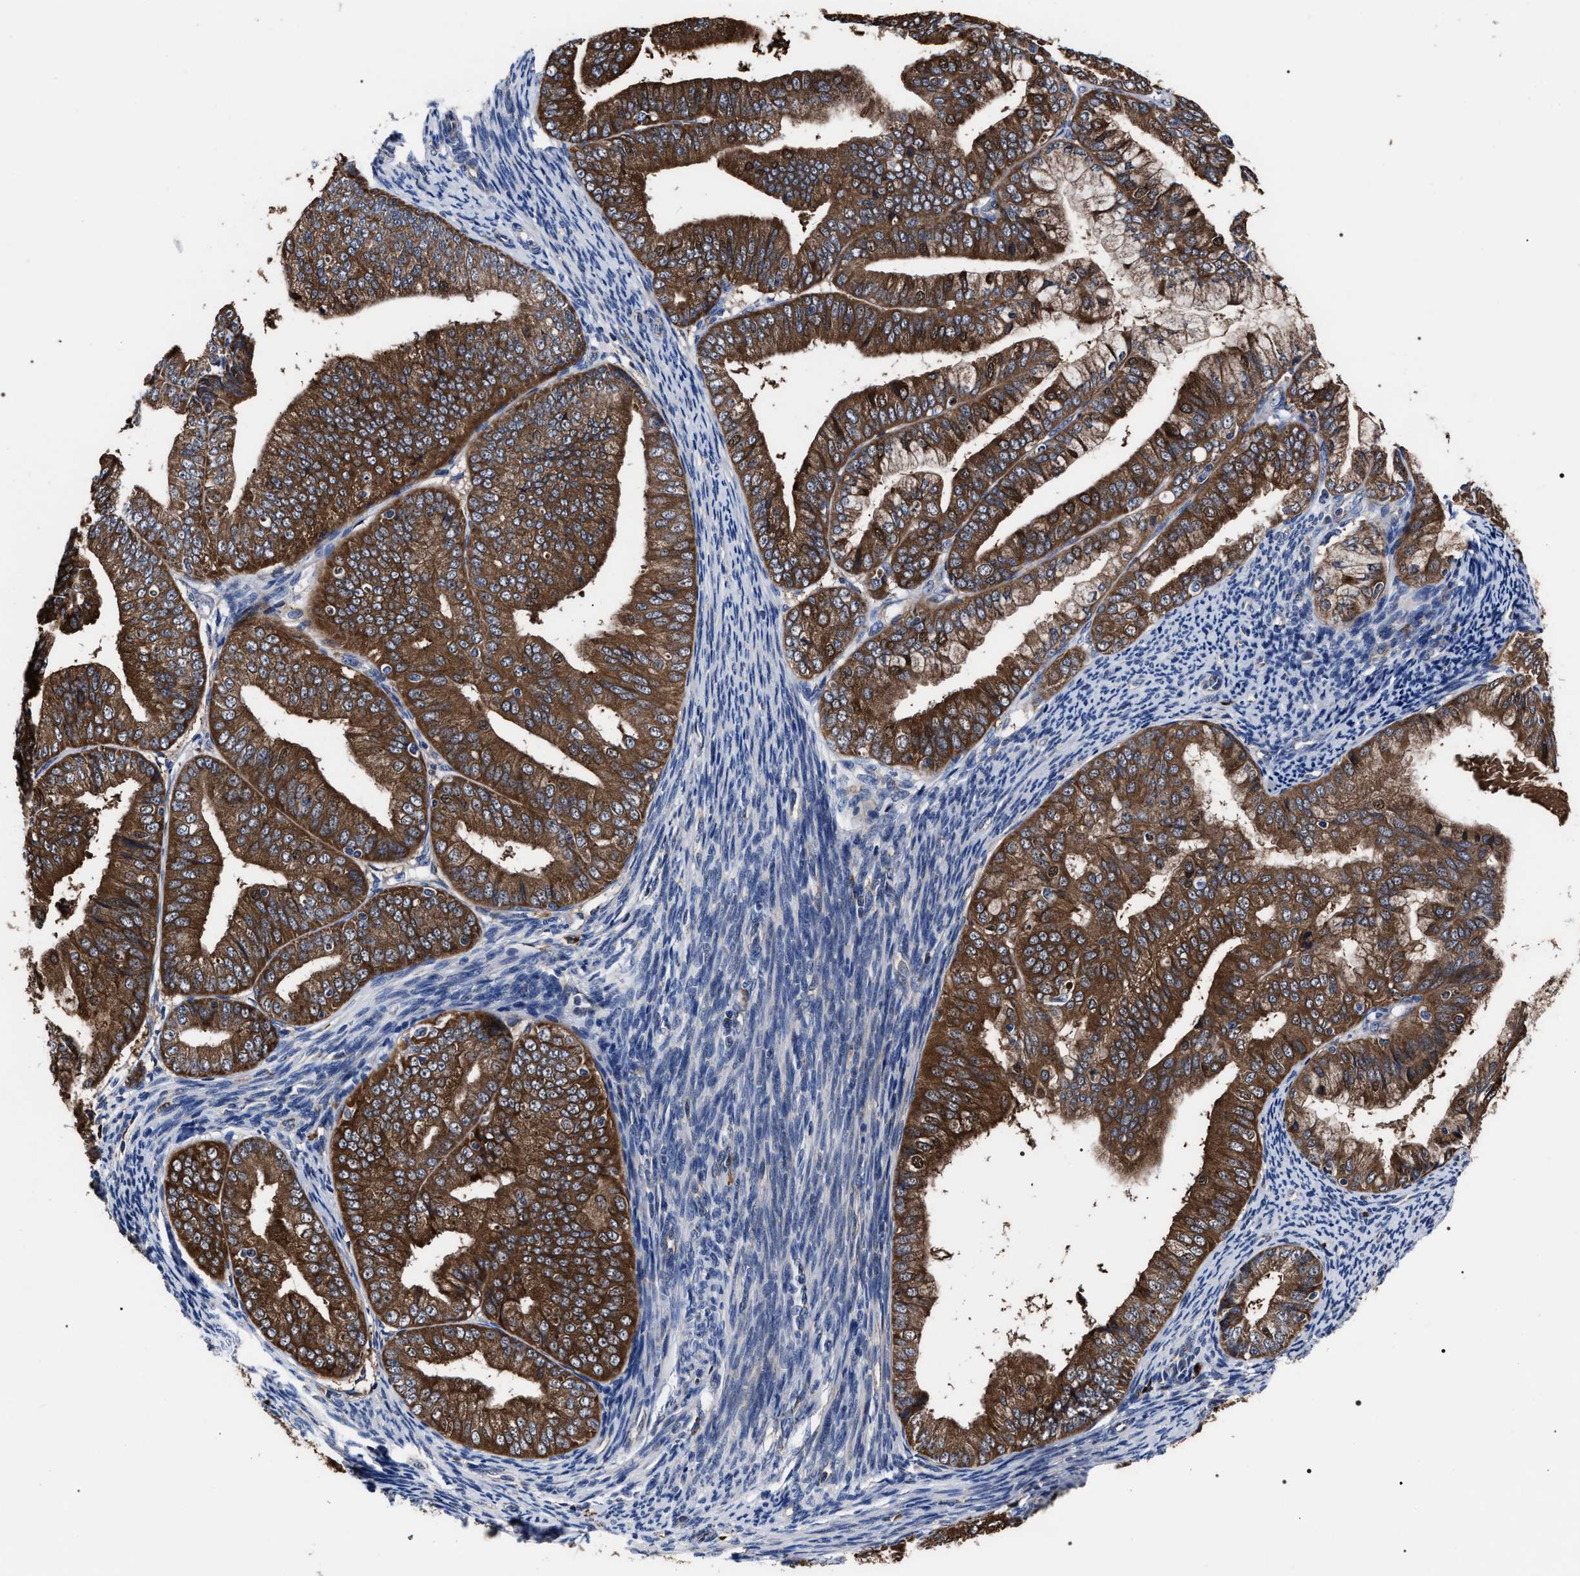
{"staining": {"intensity": "strong", "quantity": ">75%", "location": "cytoplasmic/membranous"}, "tissue": "endometrial cancer", "cell_type": "Tumor cells", "image_type": "cancer", "snomed": [{"axis": "morphology", "description": "Adenocarcinoma, NOS"}, {"axis": "topography", "description": "Endometrium"}], "caption": "Strong cytoplasmic/membranous protein staining is identified in approximately >75% of tumor cells in endometrial adenocarcinoma. (IHC, brightfield microscopy, high magnification).", "gene": "MACC1", "patient": {"sex": "female", "age": 63}}